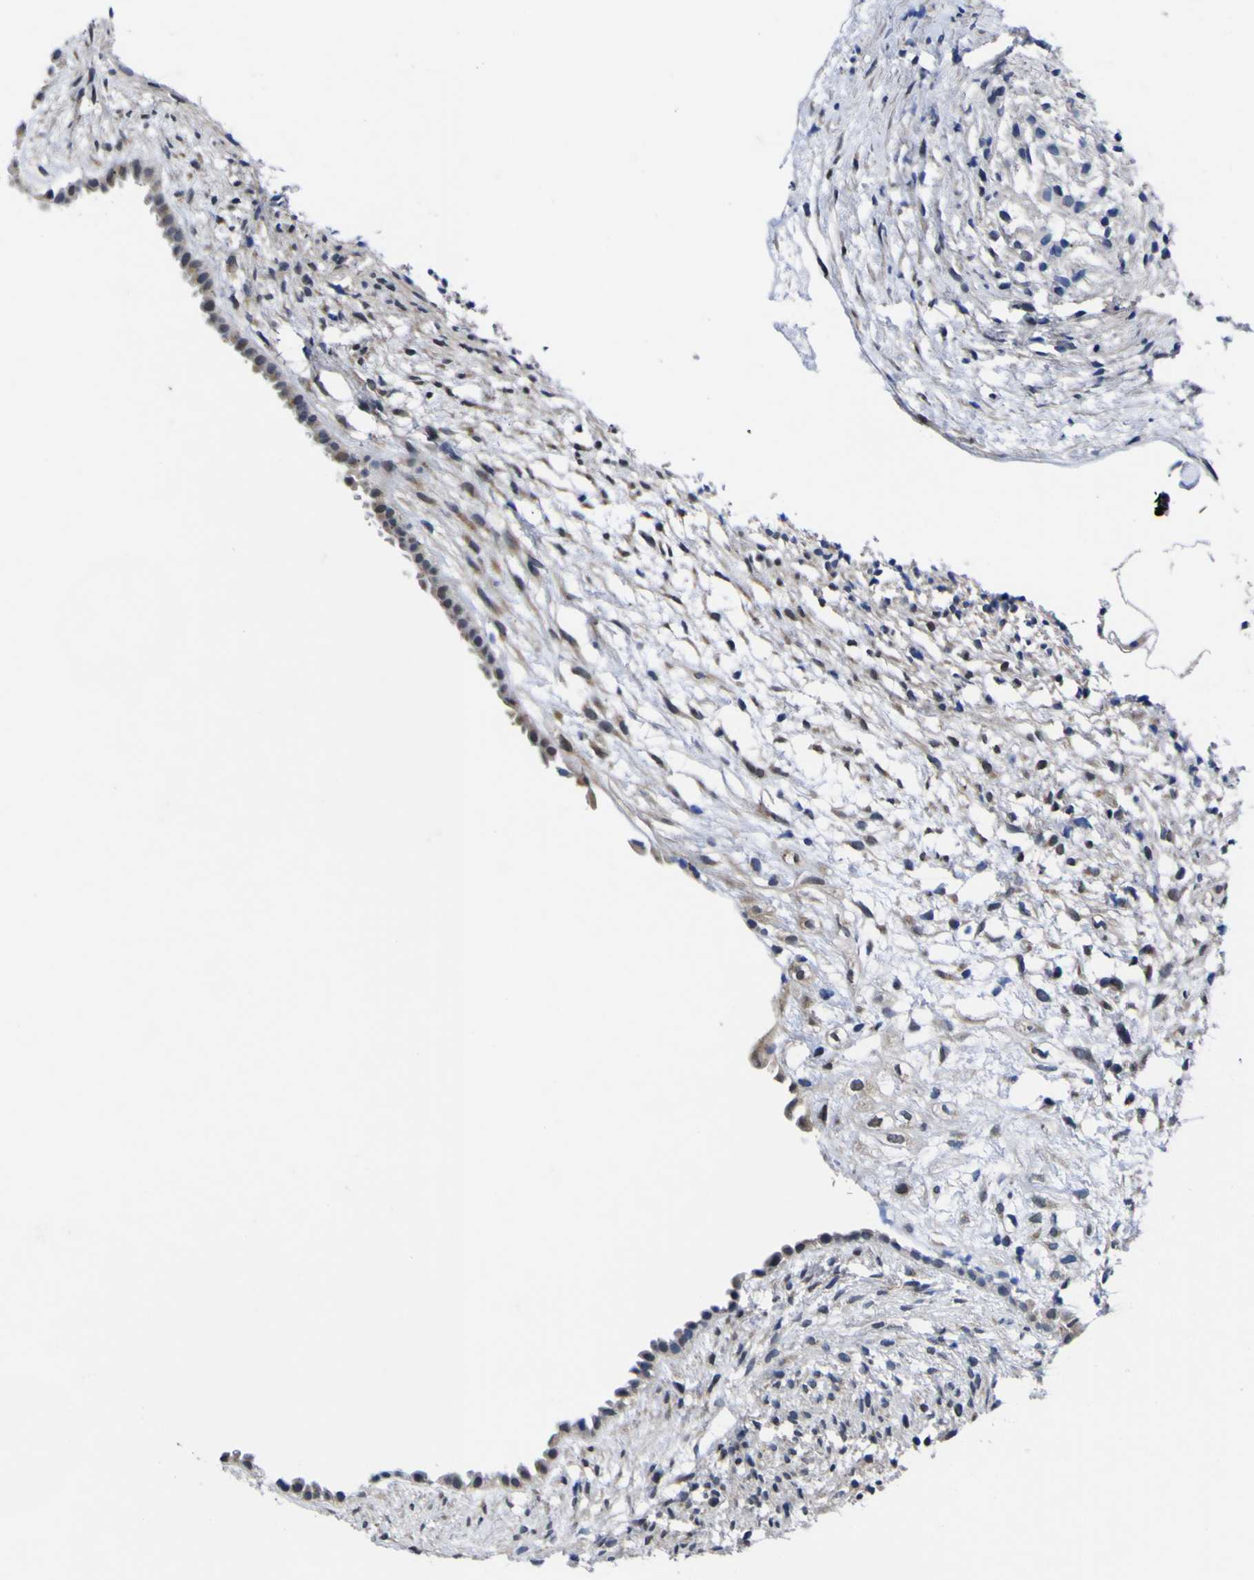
{"staining": {"intensity": "negative", "quantity": "none", "location": "none"}, "tissue": "ovary", "cell_type": "Ovarian stroma cells", "image_type": "normal", "snomed": [{"axis": "morphology", "description": "Normal tissue, NOS"}, {"axis": "morphology", "description": "Cyst, NOS"}, {"axis": "topography", "description": "Ovary"}], "caption": "Immunohistochemistry (IHC) of unremarkable ovary reveals no staining in ovarian stroma cells.", "gene": "IGFLR1", "patient": {"sex": "female", "age": 18}}